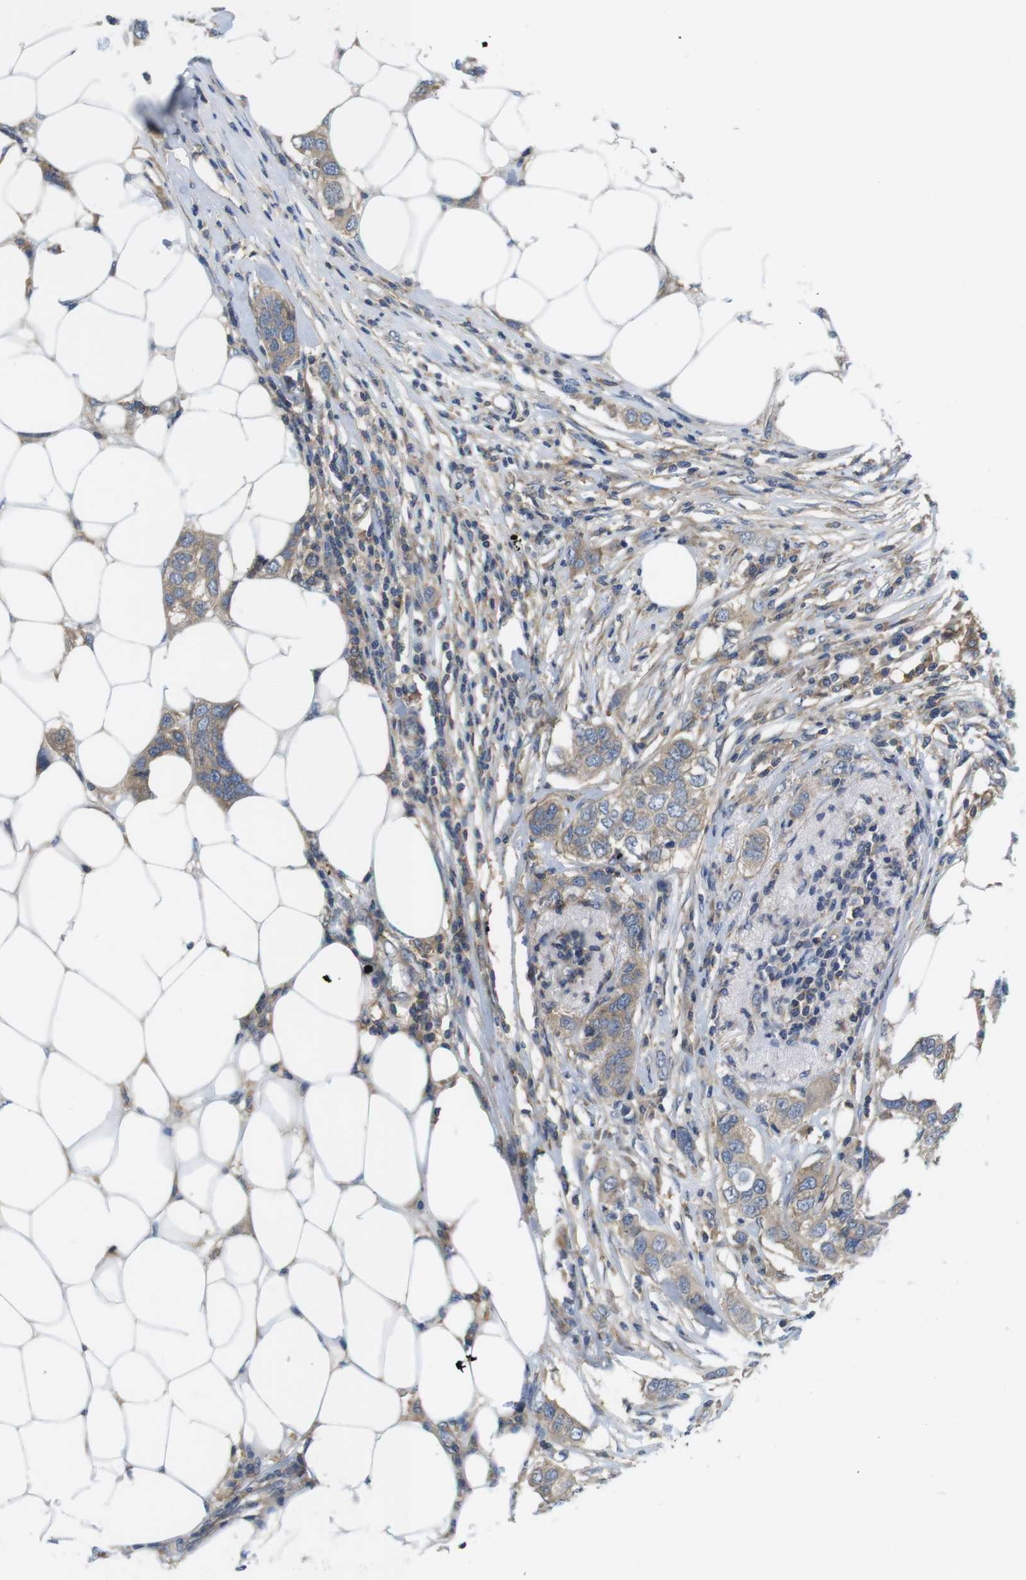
{"staining": {"intensity": "weak", "quantity": ">75%", "location": "cytoplasmic/membranous"}, "tissue": "breast cancer", "cell_type": "Tumor cells", "image_type": "cancer", "snomed": [{"axis": "morphology", "description": "Duct carcinoma"}, {"axis": "topography", "description": "Breast"}], "caption": "Immunohistochemical staining of breast cancer demonstrates low levels of weak cytoplasmic/membranous protein positivity in about >75% of tumor cells.", "gene": "HERPUD2", "patient": {"sex": "female", "age": 50}}